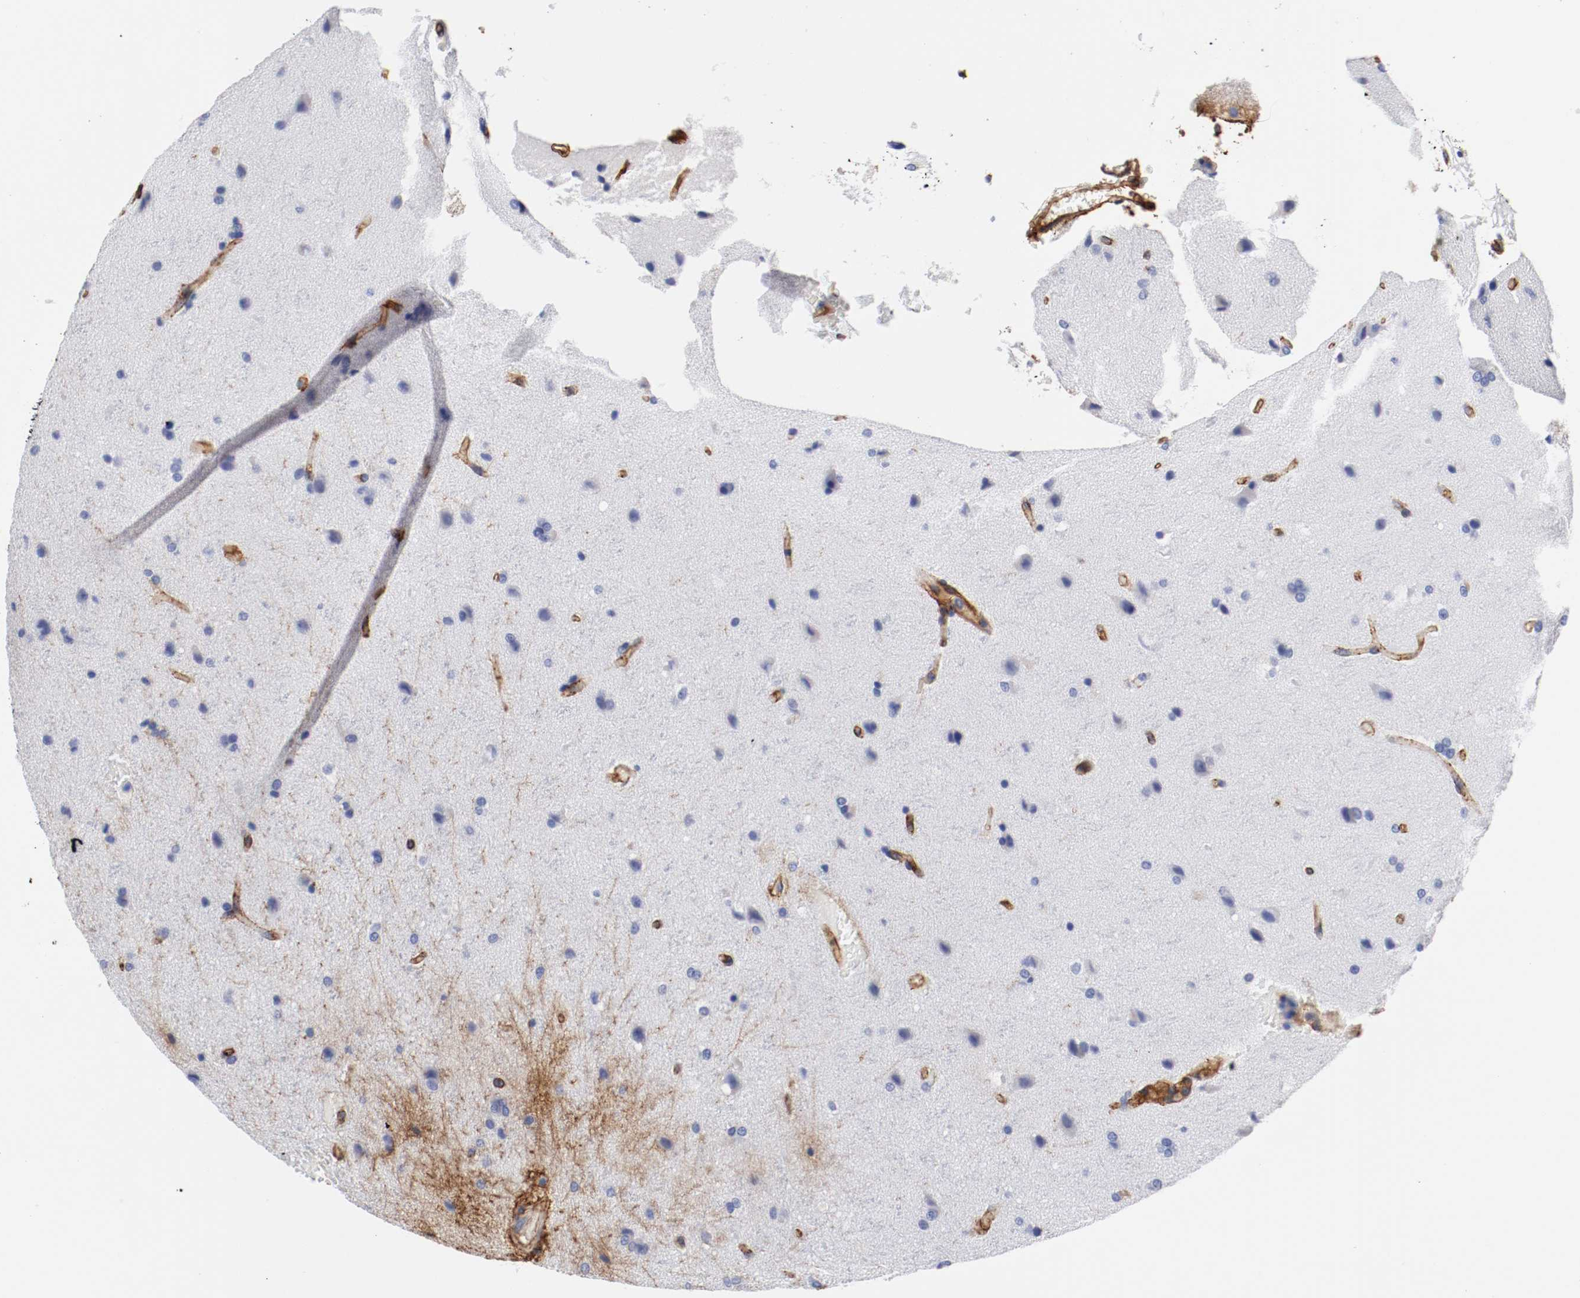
{"staining": {"intensity": "negative", "quantity": "none", "location": "none"}, "tissue": "glioma", "cell_type": "Tumor cells", "image_type": "cancer", "snomed": [{"axis": "morphology", "description": "Glioma, malignant, Low grade"}, {"axis": "topography", "description": "Cerebral cortex"}], "caption": "The immunohistochemistry (IHC) image has no significant staining in tumor cells of malignant low-grade glioma tissue.", "gene": "IFITM1", "patient": {"sex": "female", "age": 47}}